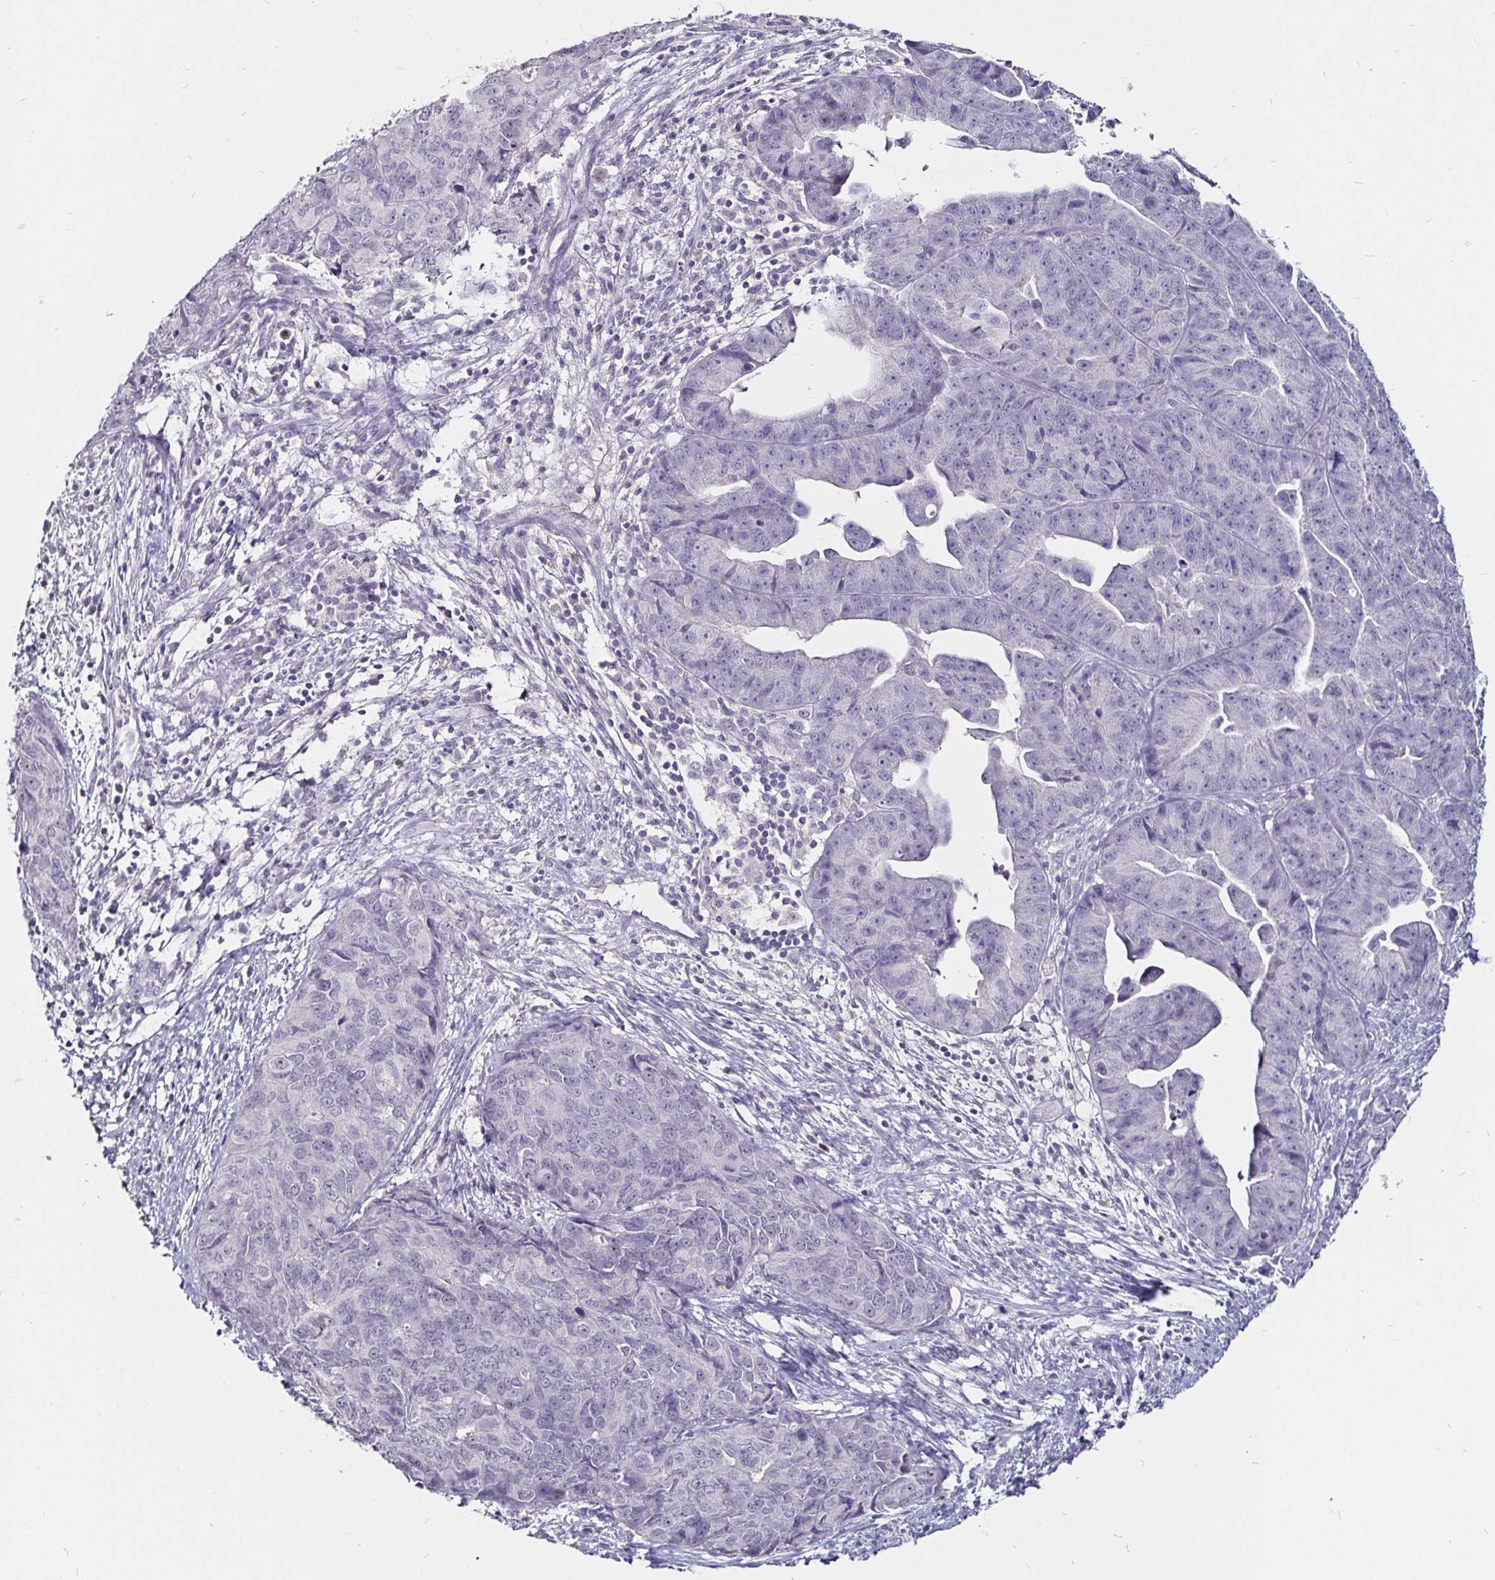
{"staining": {"intensity": "negative", "quantity": "none", "location": "none"}, "tissue": "endometrial cancer", "cell_type": "Tumor cells", "image_type": "cancer", "snomed": [{"axis": "morphology", "description": "Adenocarcinoma, NOS"}, {"axis": "topography", "description": "Uterus"}], "caption": "IHC histopathology image of neoplastic tissue: adenocarcinoma (endometrial) stained with DAB demonstrates no significant protein staining in tumor cells. The staining was performed using DAB (3,3'-diaminobenzidine) to visualize the protein expression in brown, while the nuclei were stained in blue with hematoxylin (Magnification: 20x).", "gene": "FAIM2", "patient": {"sex": "female", "age": 79}}